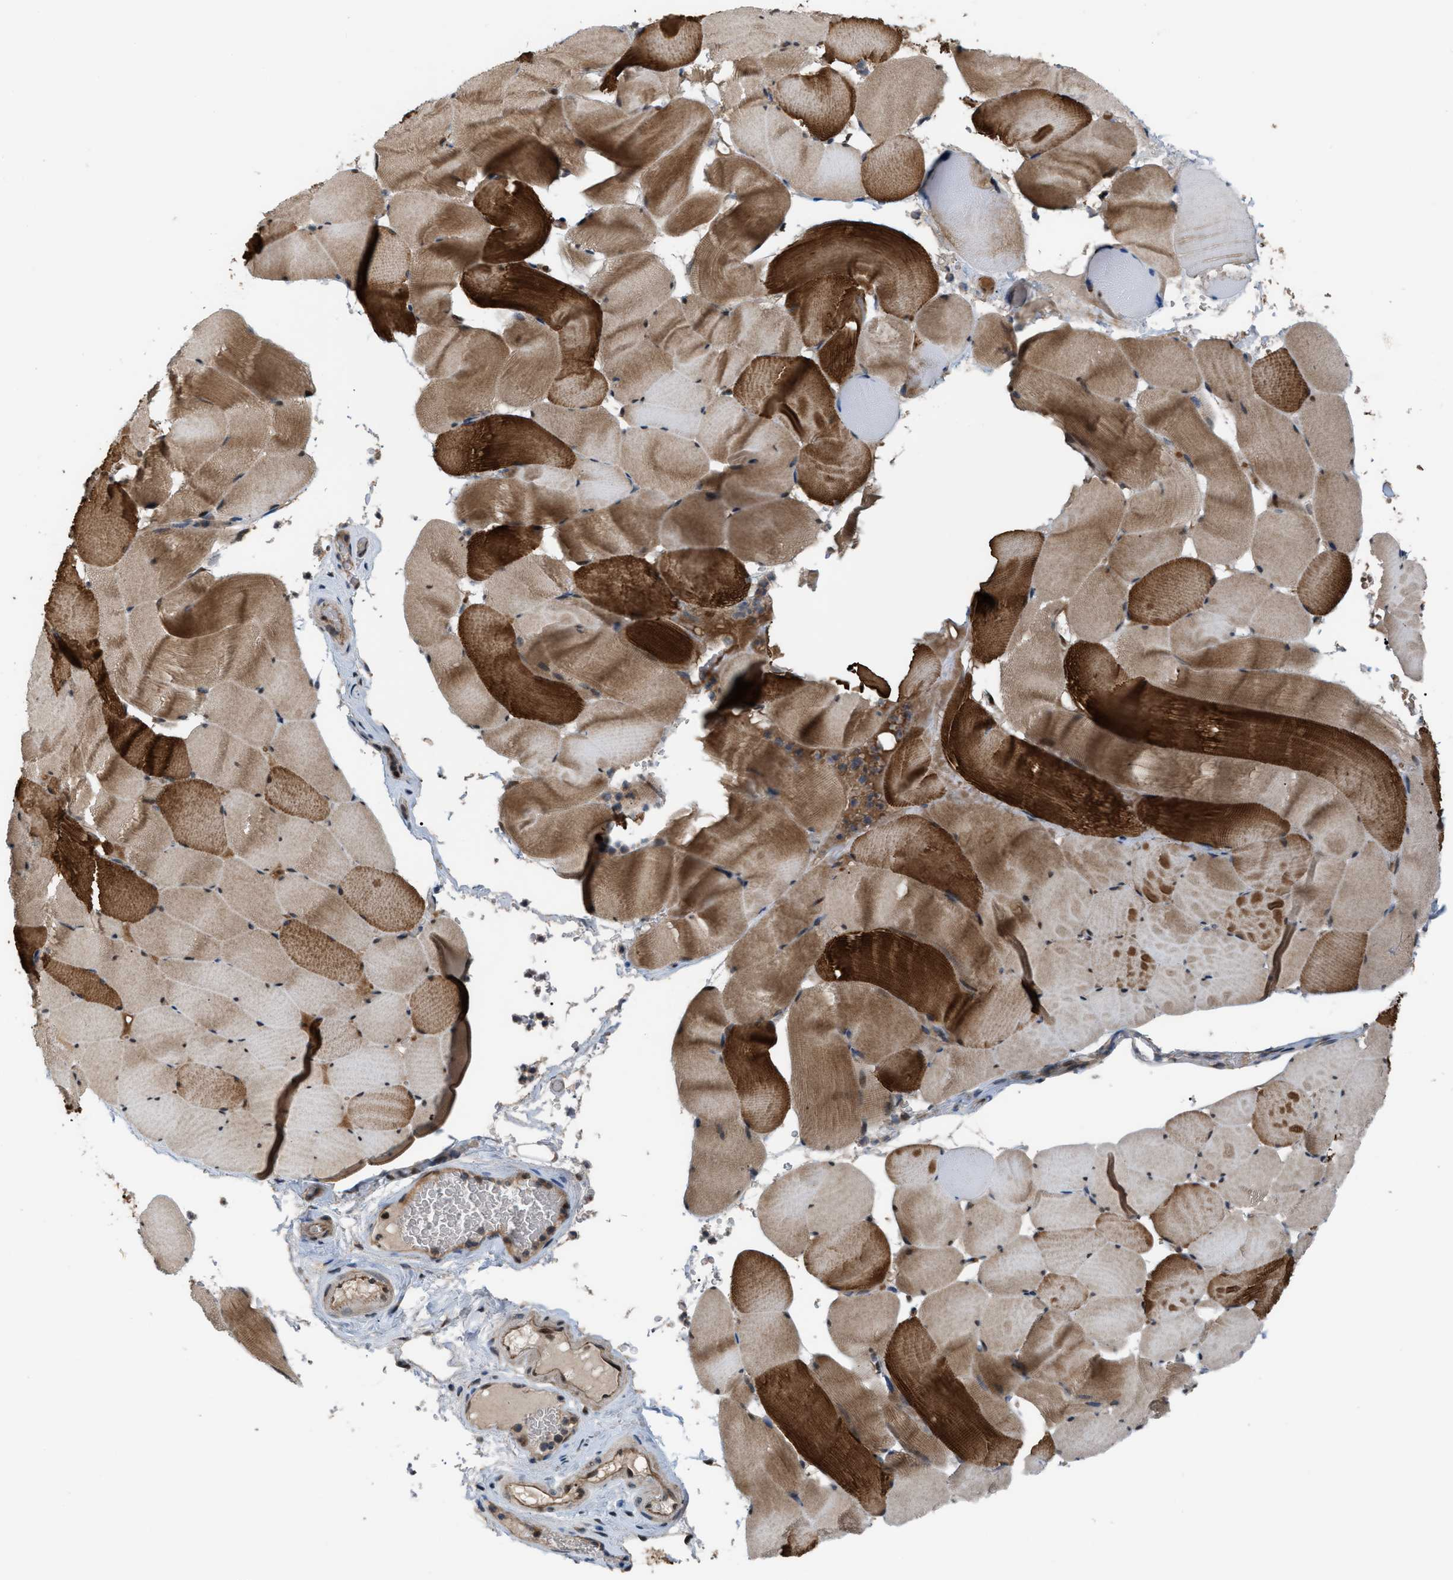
{"staining": {"intensity": "strong", "quantity": ">75%", "location": "cytoplasmic/membranous"}, "tissue": "skeletal muscle", "cell_type": "Myocytes", "image_type": "normal", "snomed": [{"axis": "morphology", "description": "Normal tissue, NOS"}, {"axis": "topography", "description": "Skeletal muscle"}], "caption": "Protein analysis of unremarkable skeletal muscle displays strong cytoplasmic/membranous staining in about >75% of myocytes.", "gene": "RFFL", "patient": {"sex": "male", "age": 62}}